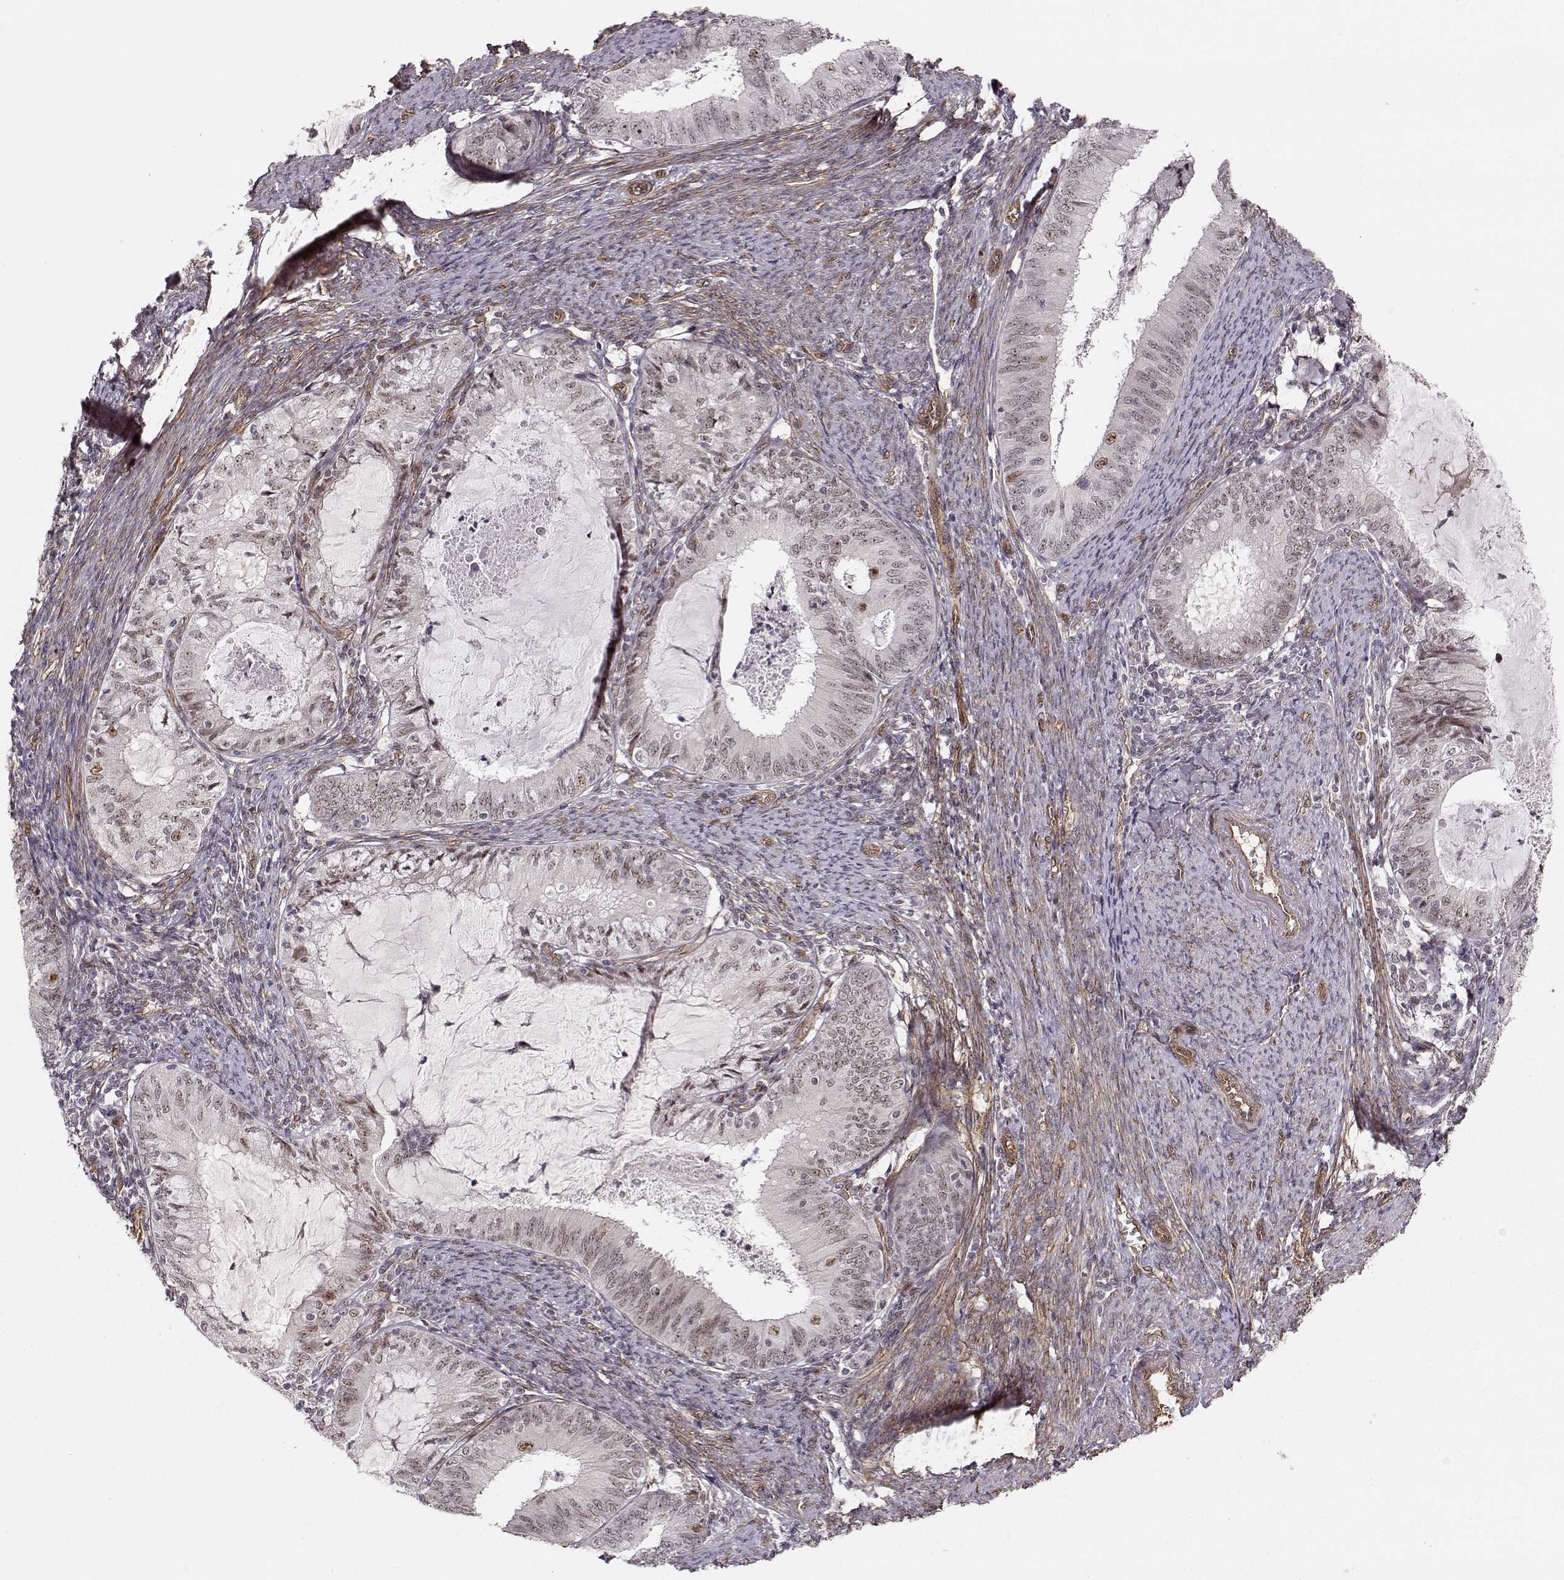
{"staining": {"intensity": "moderate", "quantity": "<25%", "location": "nuclear"}, "tissue": "endometrial cancer", "cell_type": "Tumor cells", "image_type": "cancer", "snomed": [{"axis": "morphology", "description": "Adenocarcinoma, NOS"}, {"axis": "topography", "description": "Endometrium"}], "caption": "Endometrial cancer stained with a protein marker demonstrates moderate staining in tumor cells.", "gene": "CIR1", "patient": {"sex": "female", "age": 57}}